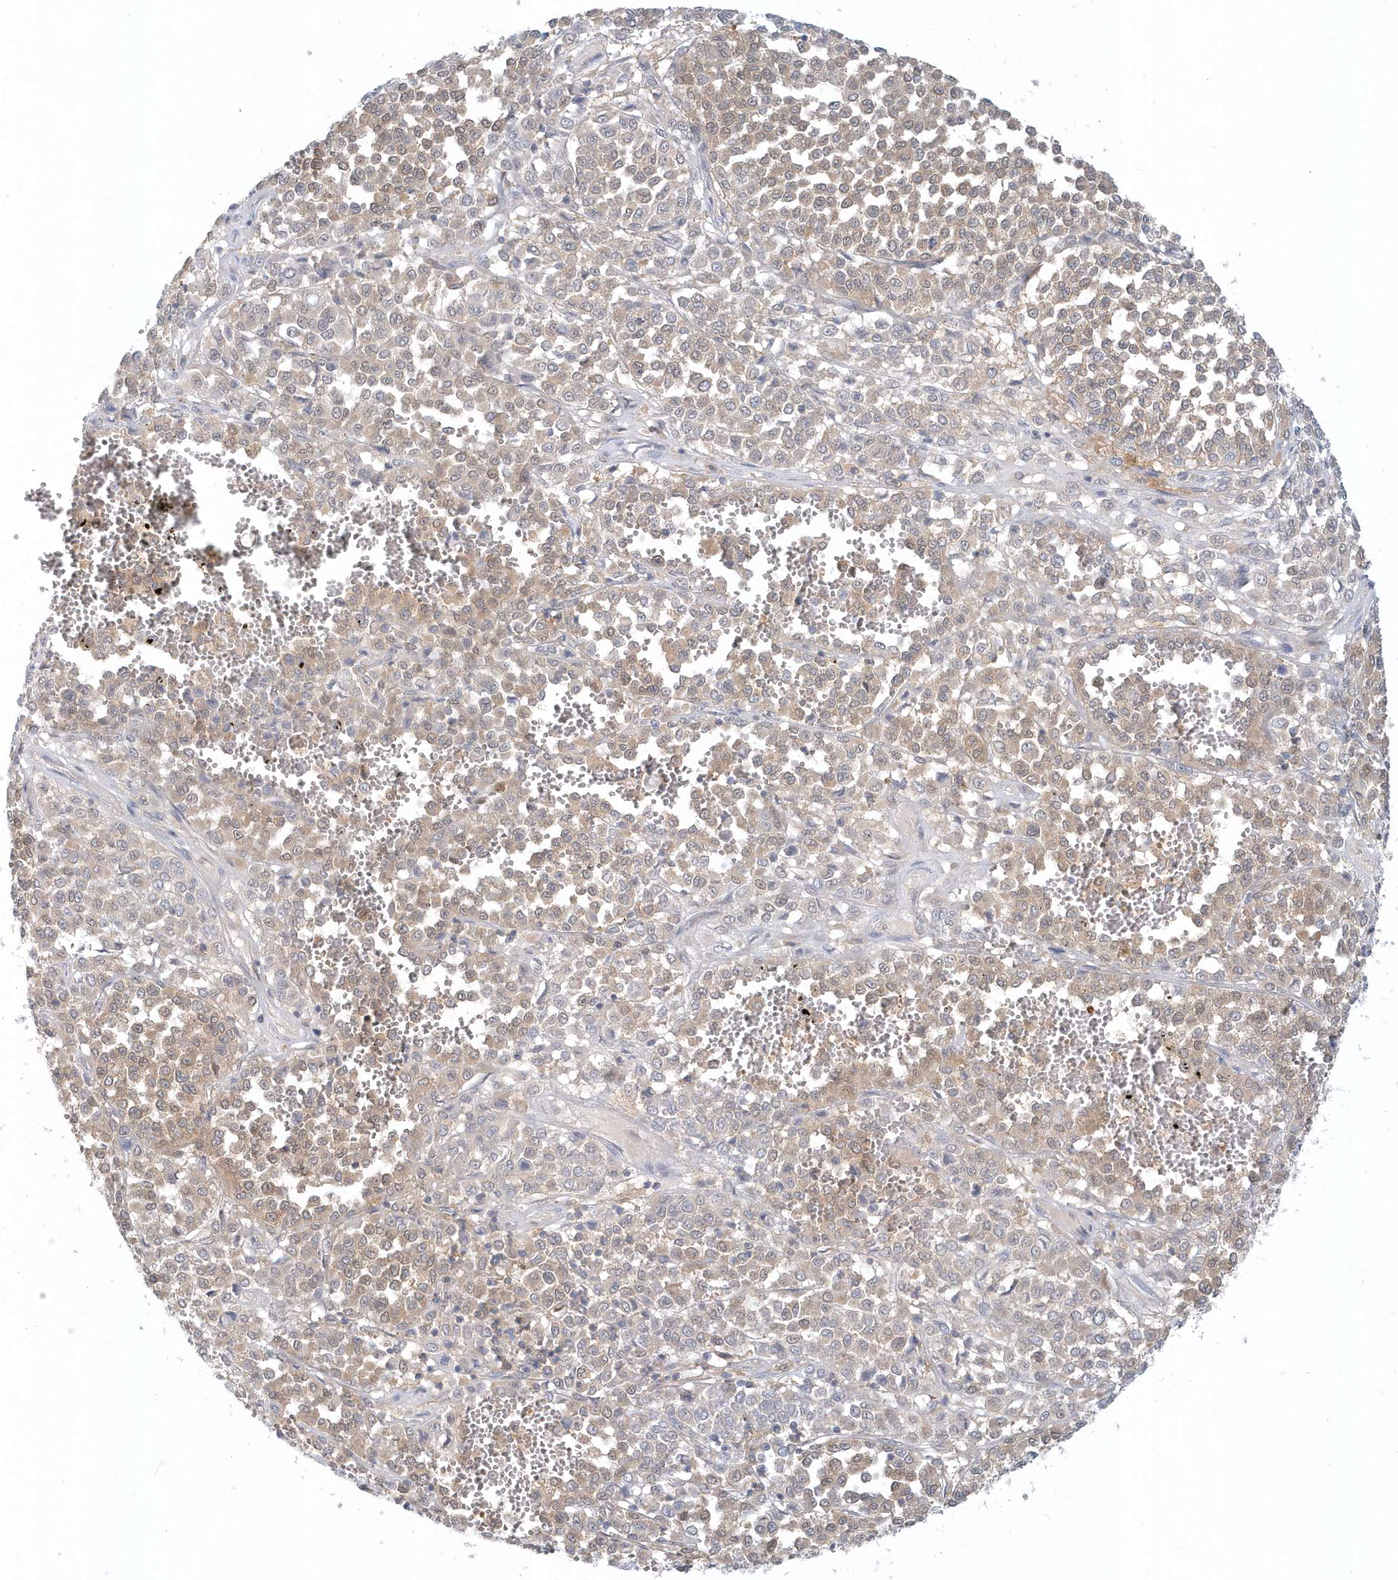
{"staining": {"intensity": "weak", "quantity": "25%-75%", "location": "cytoplasmic/membranous"}, "tissue": "melanoma", "cell_type": "Tumor cells", "image_type": "cancer", "snomed": [{"axis": "morphology", "description": "Malignant melanoma, Metastatic site"}, {"axis": "topography", "description": "Pancreas"}], "caption": "Tumor cells exhibit low levels of weak cytoplasmic/membranous expression in approximately 25%-75% of cells in human melanoma.", "gene": "RNF7", "patient": {"sex": "female", "age": 30}}